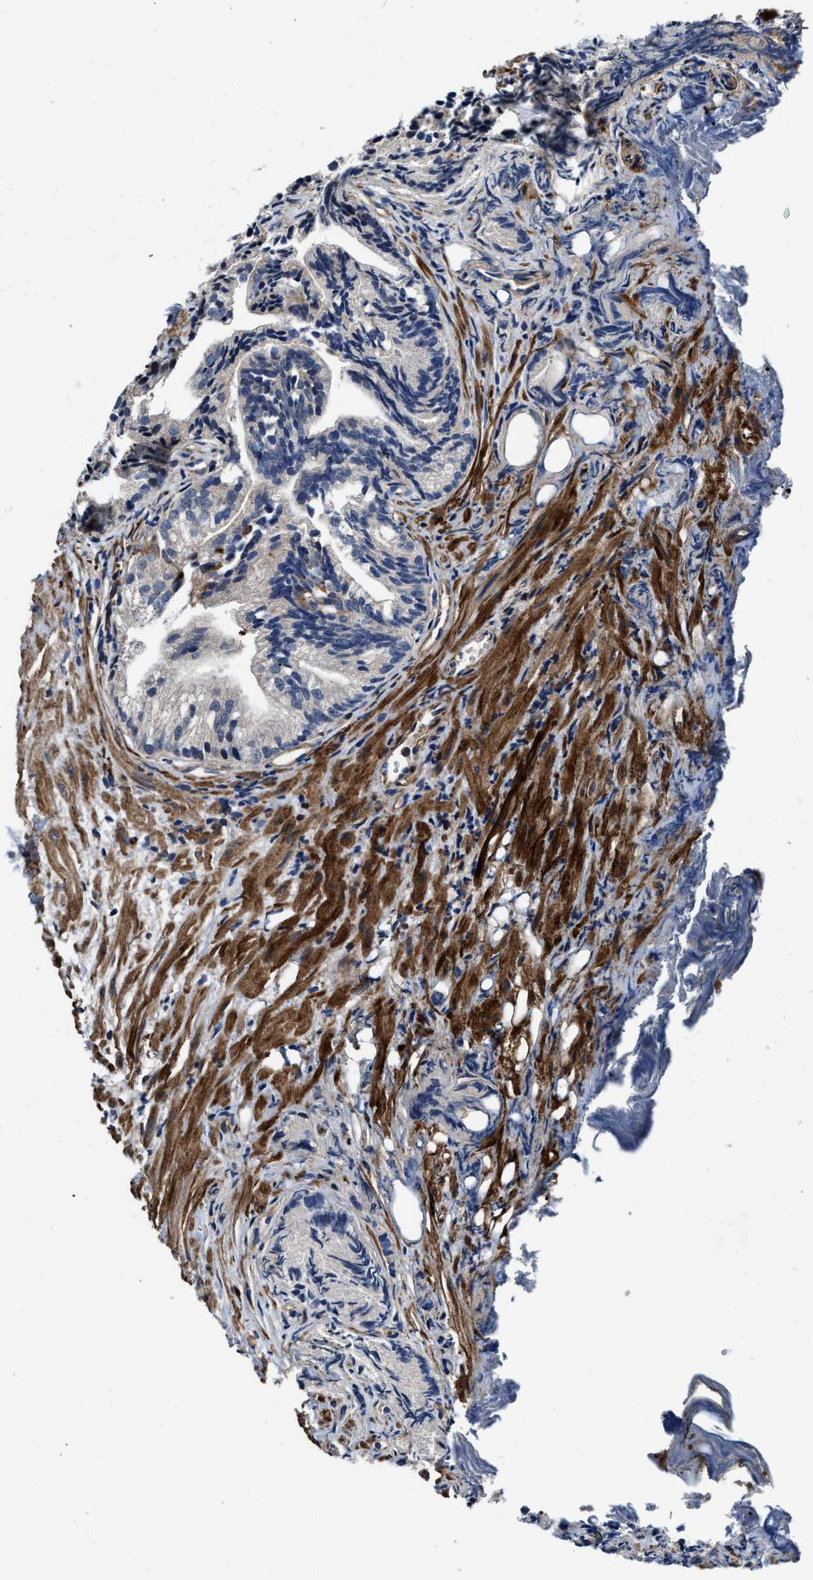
{"staining": {"intensity": "negative", "quantity": "none", "location": "none"}, "tissue": "prostate cancer", "cell_type": "Tumor cells", "image_type": "cancer", "snomed": [{"axis": "morphology", "description": "Adenocarcinoma, Low grade"}, {"axis": "topography", "description": "Prostate"}], "caption": "An IHC histopathology image of prostate low-grade adenocarcinoma is shown. There is no staining in tumor cells of prostate low-grade adenocarcinoma.", "gene": "C2orf66", "patient": {"sex": "male", "age": 89}}